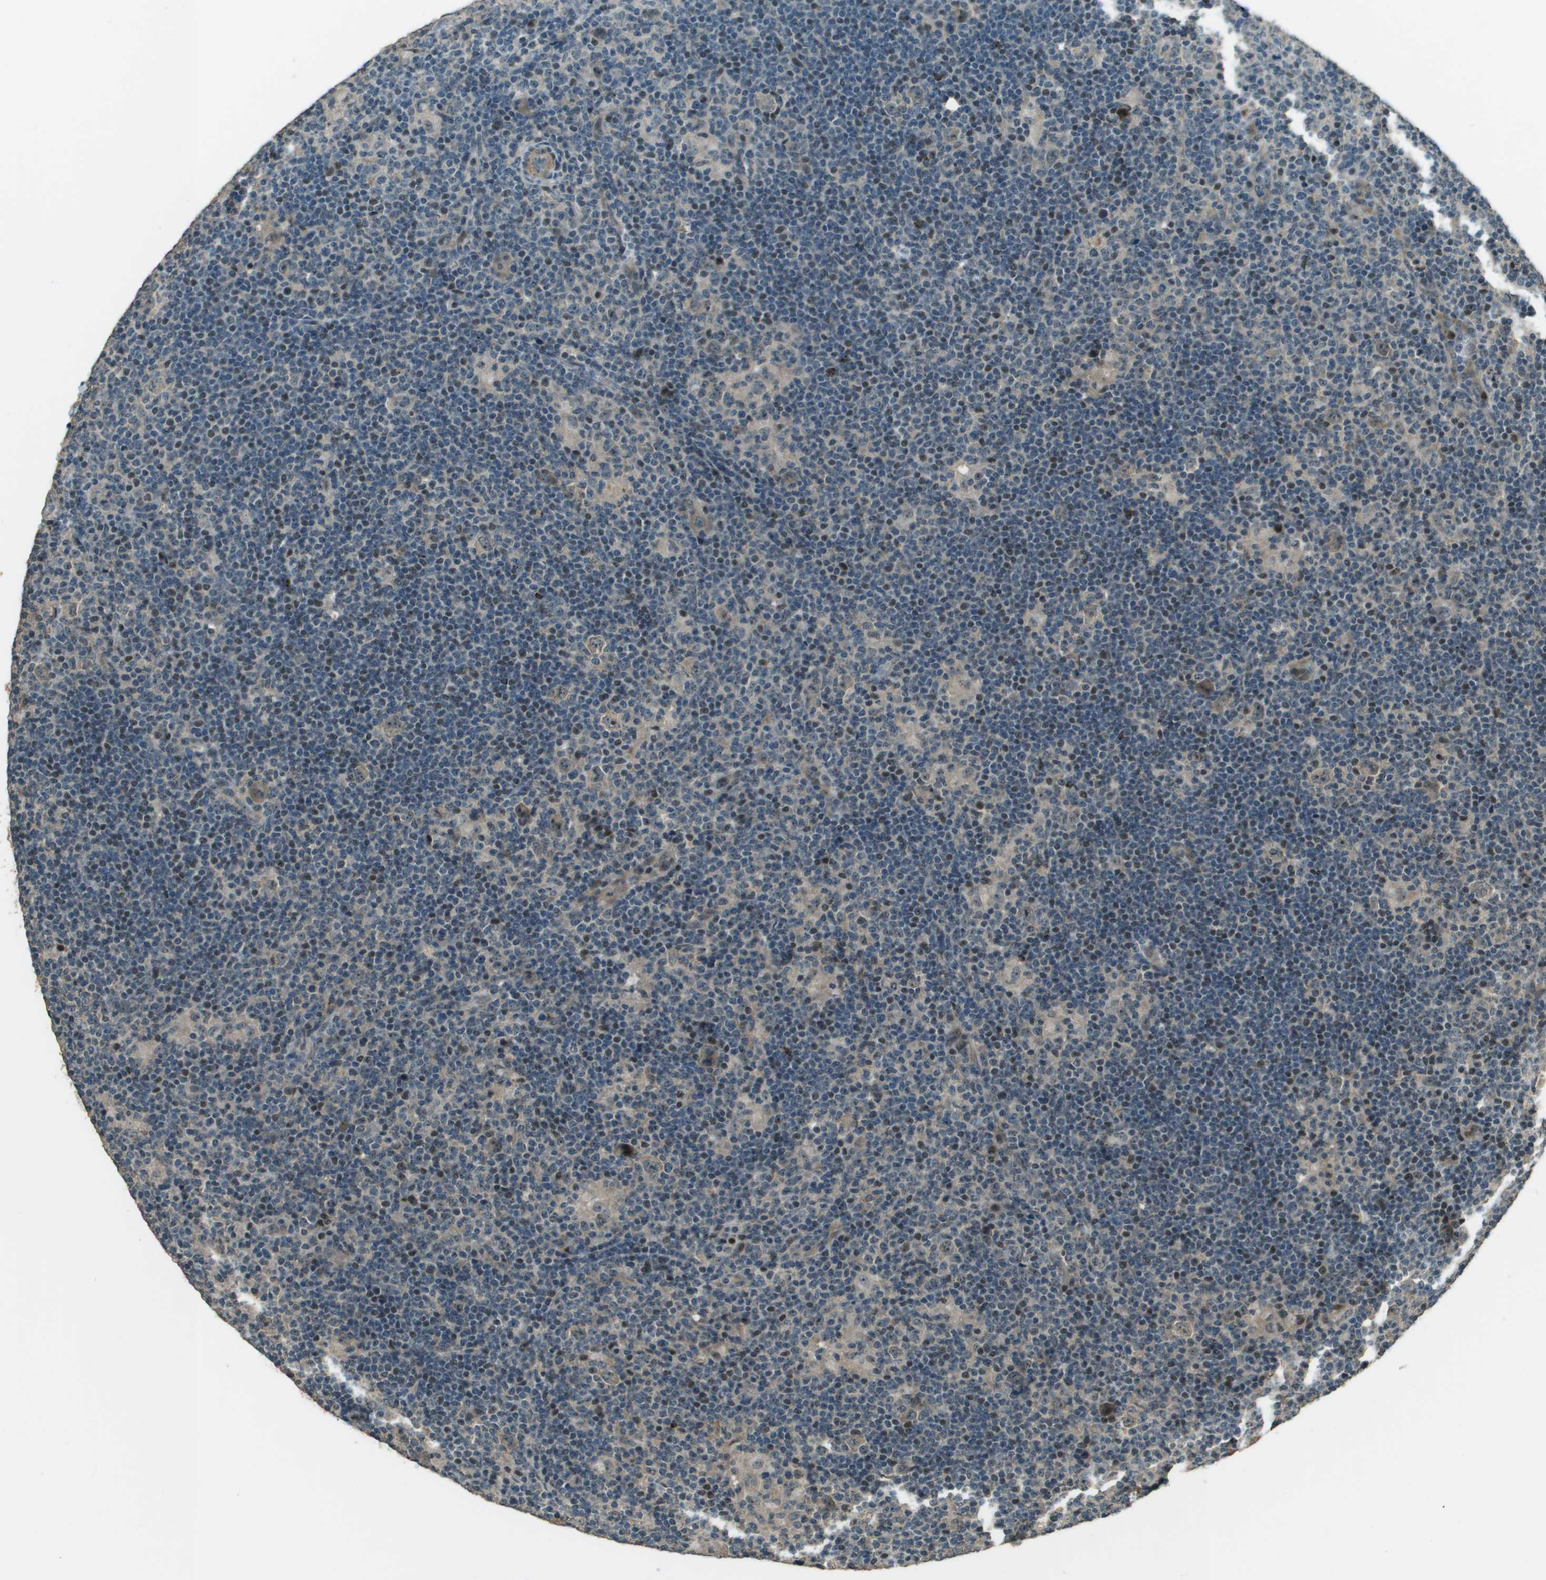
{"staining": {"intensity": "weak", "quantity": "<25%", "location": "cytoplasmic/membranous"}, "tissue": "lymphoma", "cell_type": "Tumor cells", "image_type": "cancer", "snomed": [{"axis": "morphology", "description": "Hodgkin's disease, NOS"}, {"axis": "topography", "description": "Lymph node"}], "caption": "IHC image of neoplastic tissue: human Hodgkin's disease stained with DAB exhibits no significant protein expression in tumor cells.", "gene": "SDC3", "patient": {"sex": "female", "age": 57}}